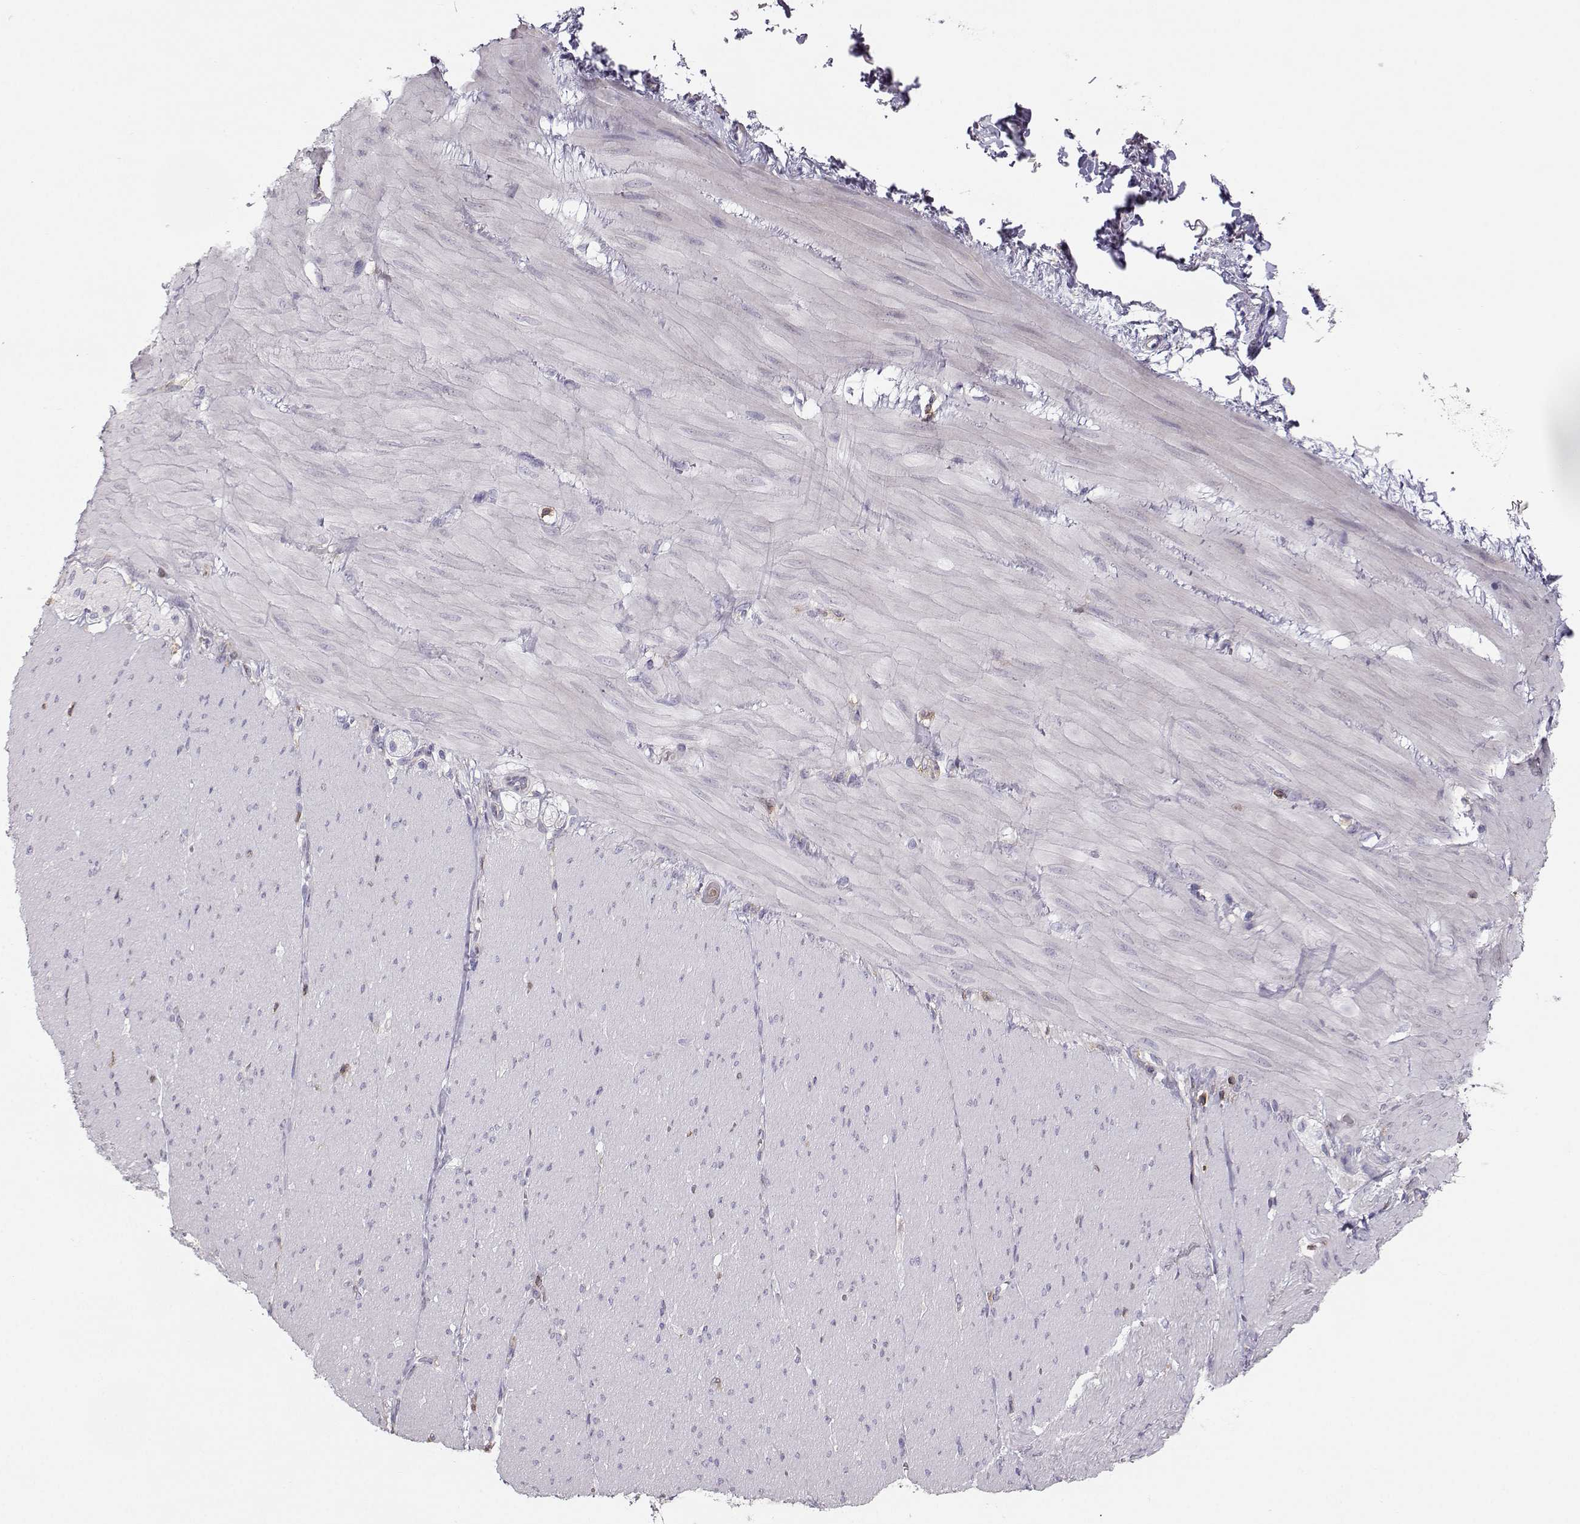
{"staining": {"intensity": "negative", "quantity": "none", "location": "none"}, "tissue": "adipose tissue", "cell_type": "Adipocytes", "image_type": "normal", "snomed": [{"axis": "morphology", "description": "Normal tissue, NOS"}, {"axis": "topography", "description": "Smooth muscle"}, {"axis": "topography", "description": "Duodenum"}, {"axis": "topography", "description": "Peripheral nerve tissue"}], "caption": "An immunohistochemistry (IHC) photomicrograph of normal adipose tissue is shown. There is no staining in adipocytes of adipose tissue.", "gene": "ZBTB32", "patient": {"sex": "female", "age": 61}}